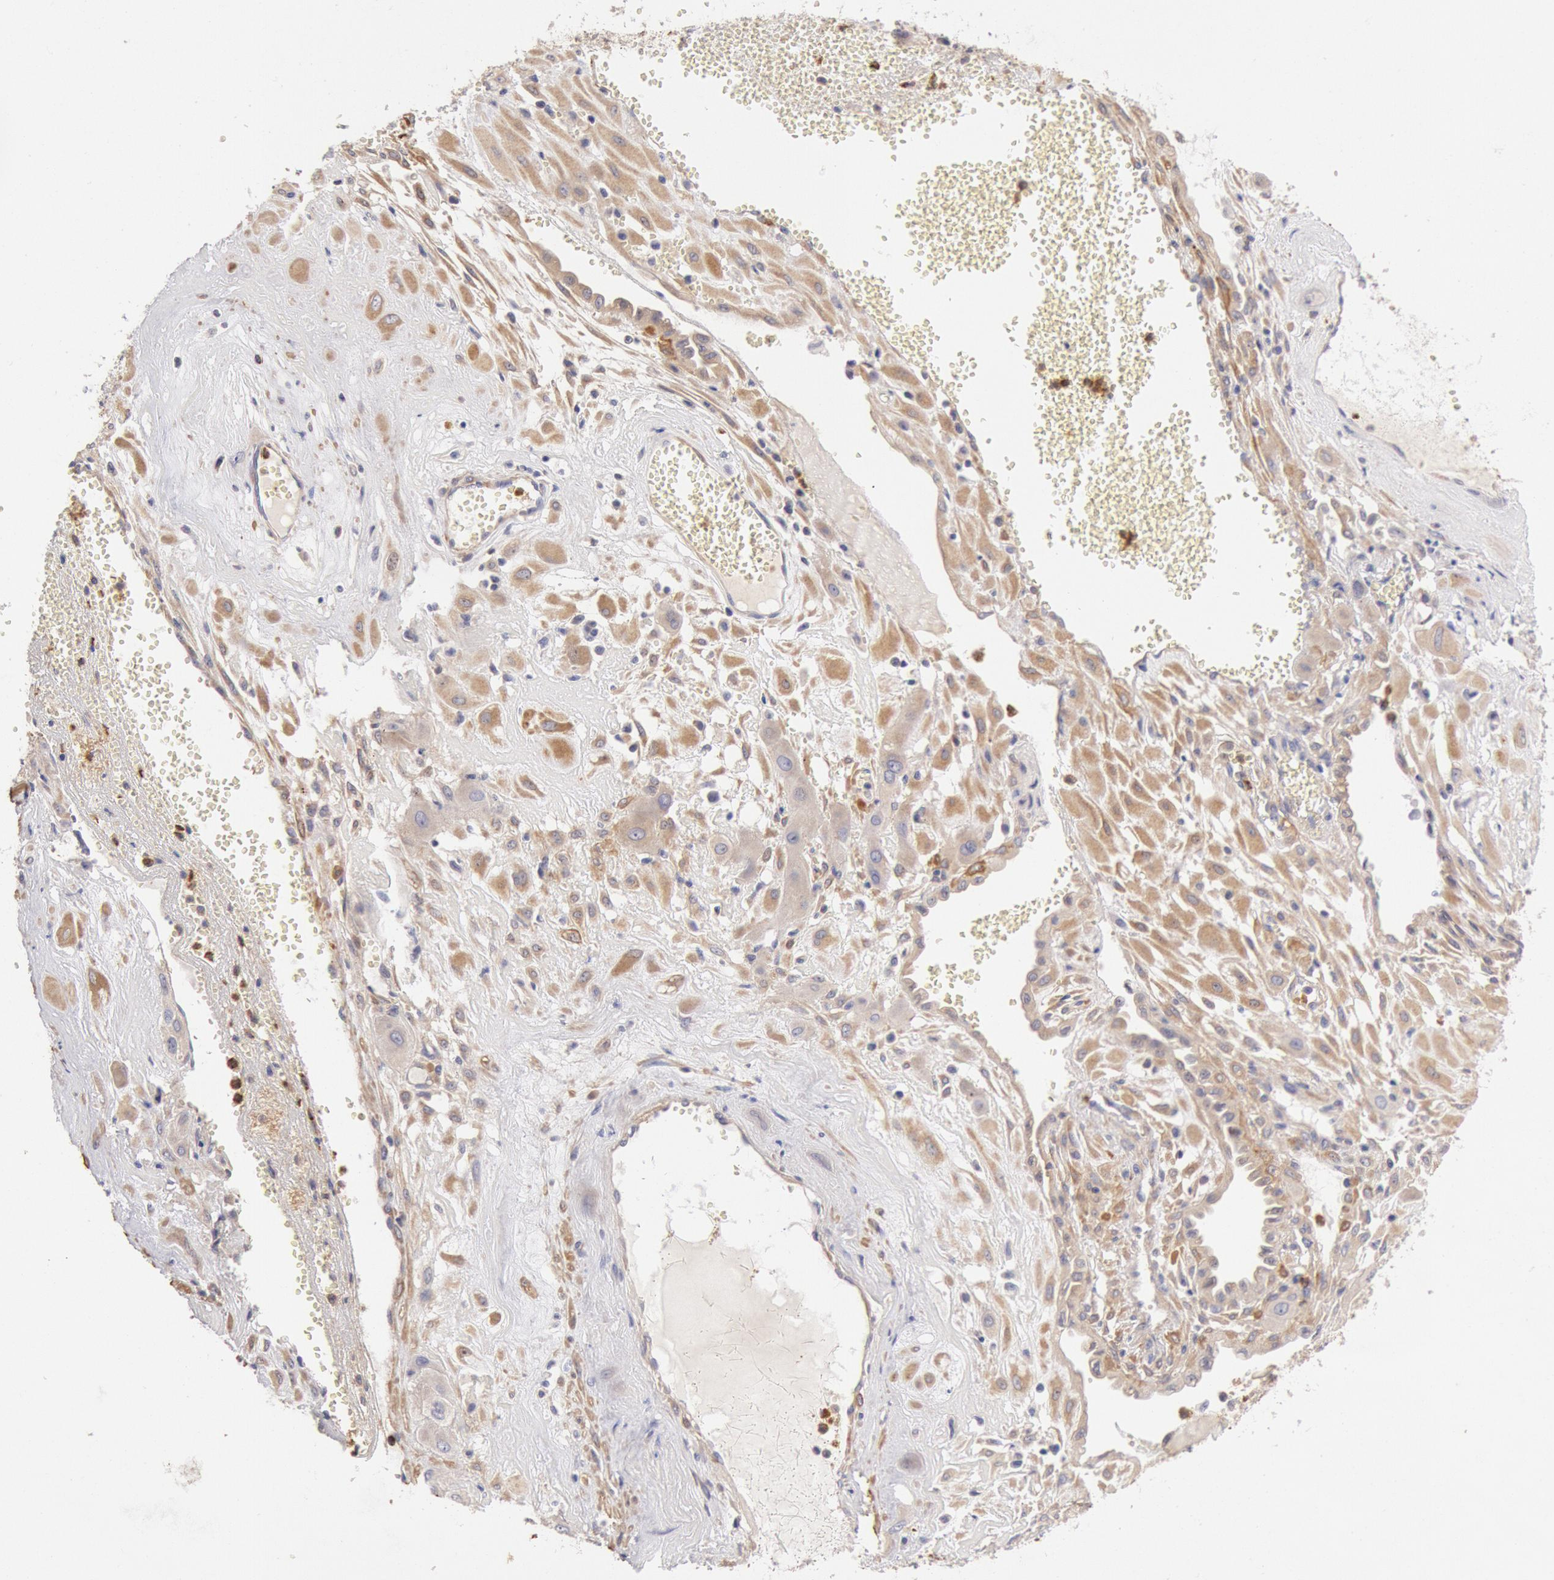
{"staining": {"intensity": "weak", "quantity": "<25%", "location": "cytoplasmic/membranous"}, "tissue": "cervical cancer", "cell_type": "Tumor cells", "image_type": "cancer", "snomed": [{"axis": "morphology", "description": "Squamous cell carcinoma, NOS"}, {"axis": "topography", "description": "Cervix"}], "caption": "An immunohistochemistry (IHC) histopathology image of cervical squamous cell carcinoma is shown. There is no staining in tumor cells of cervical squamous cell carcinoma.", "gene": "TMED8", "patient": {"sex": "female", "age": 34}}